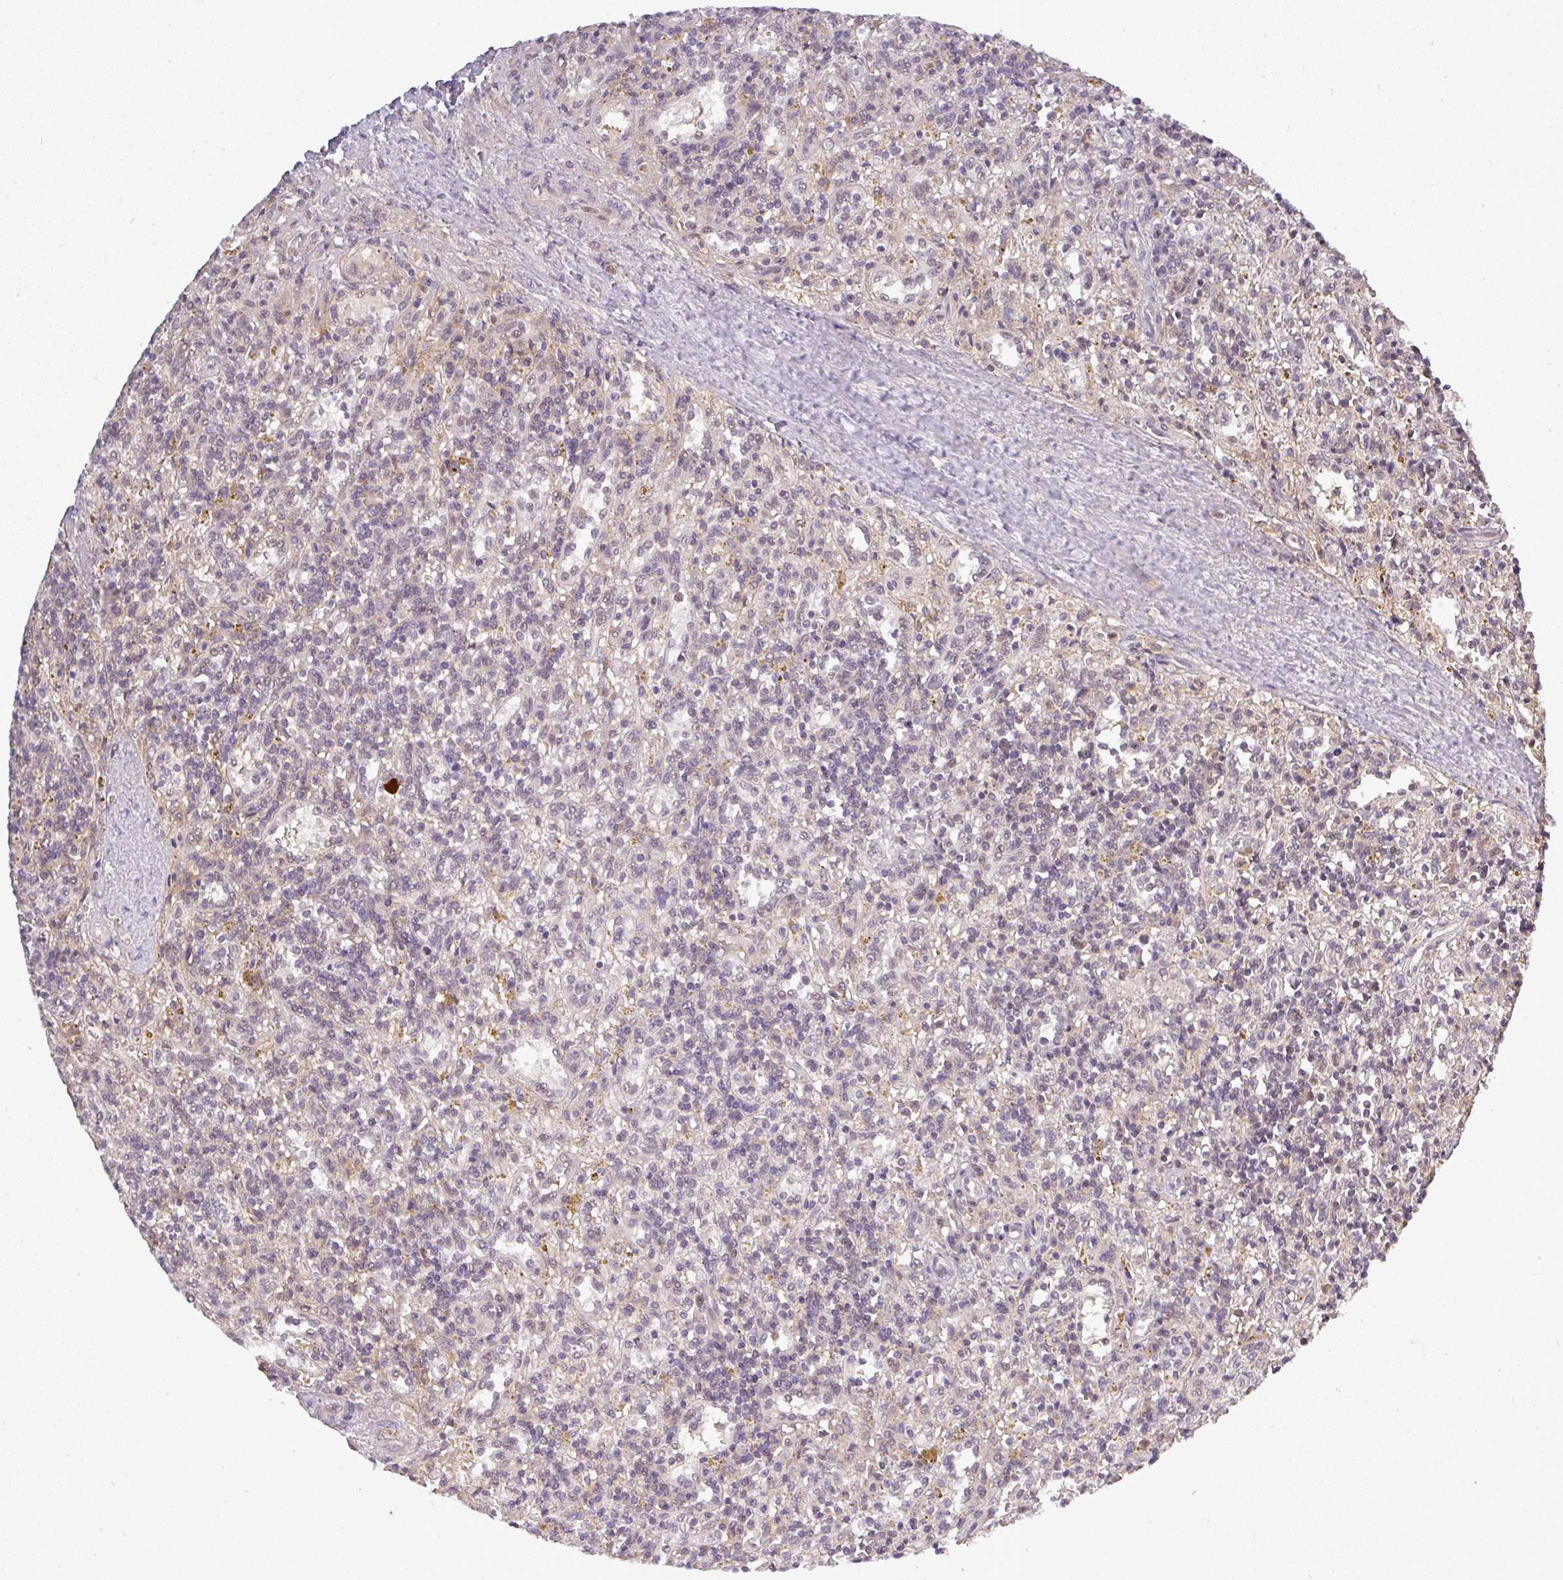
{"staining": {"intensity": "negative", "quantity": "none", "location": "none"}, "tissue": "lymphoma", "cell_type": "Tumor cells", "image_type": "cancer", "snomed": [{"axis": "morphology", "description": "Malignant lymphoma, non-Hodgkin's type, Low grade"}, {"axis": "topography", "description": "Spleen"}], "caption": "Low-grade malignant lymphoma, non-Hodgkin's type was stained to show a protein in brown. There is no significant positivity in tumor cells.", "gene": "FAM153A", "patient": {"sex": "male", "age": 67}}